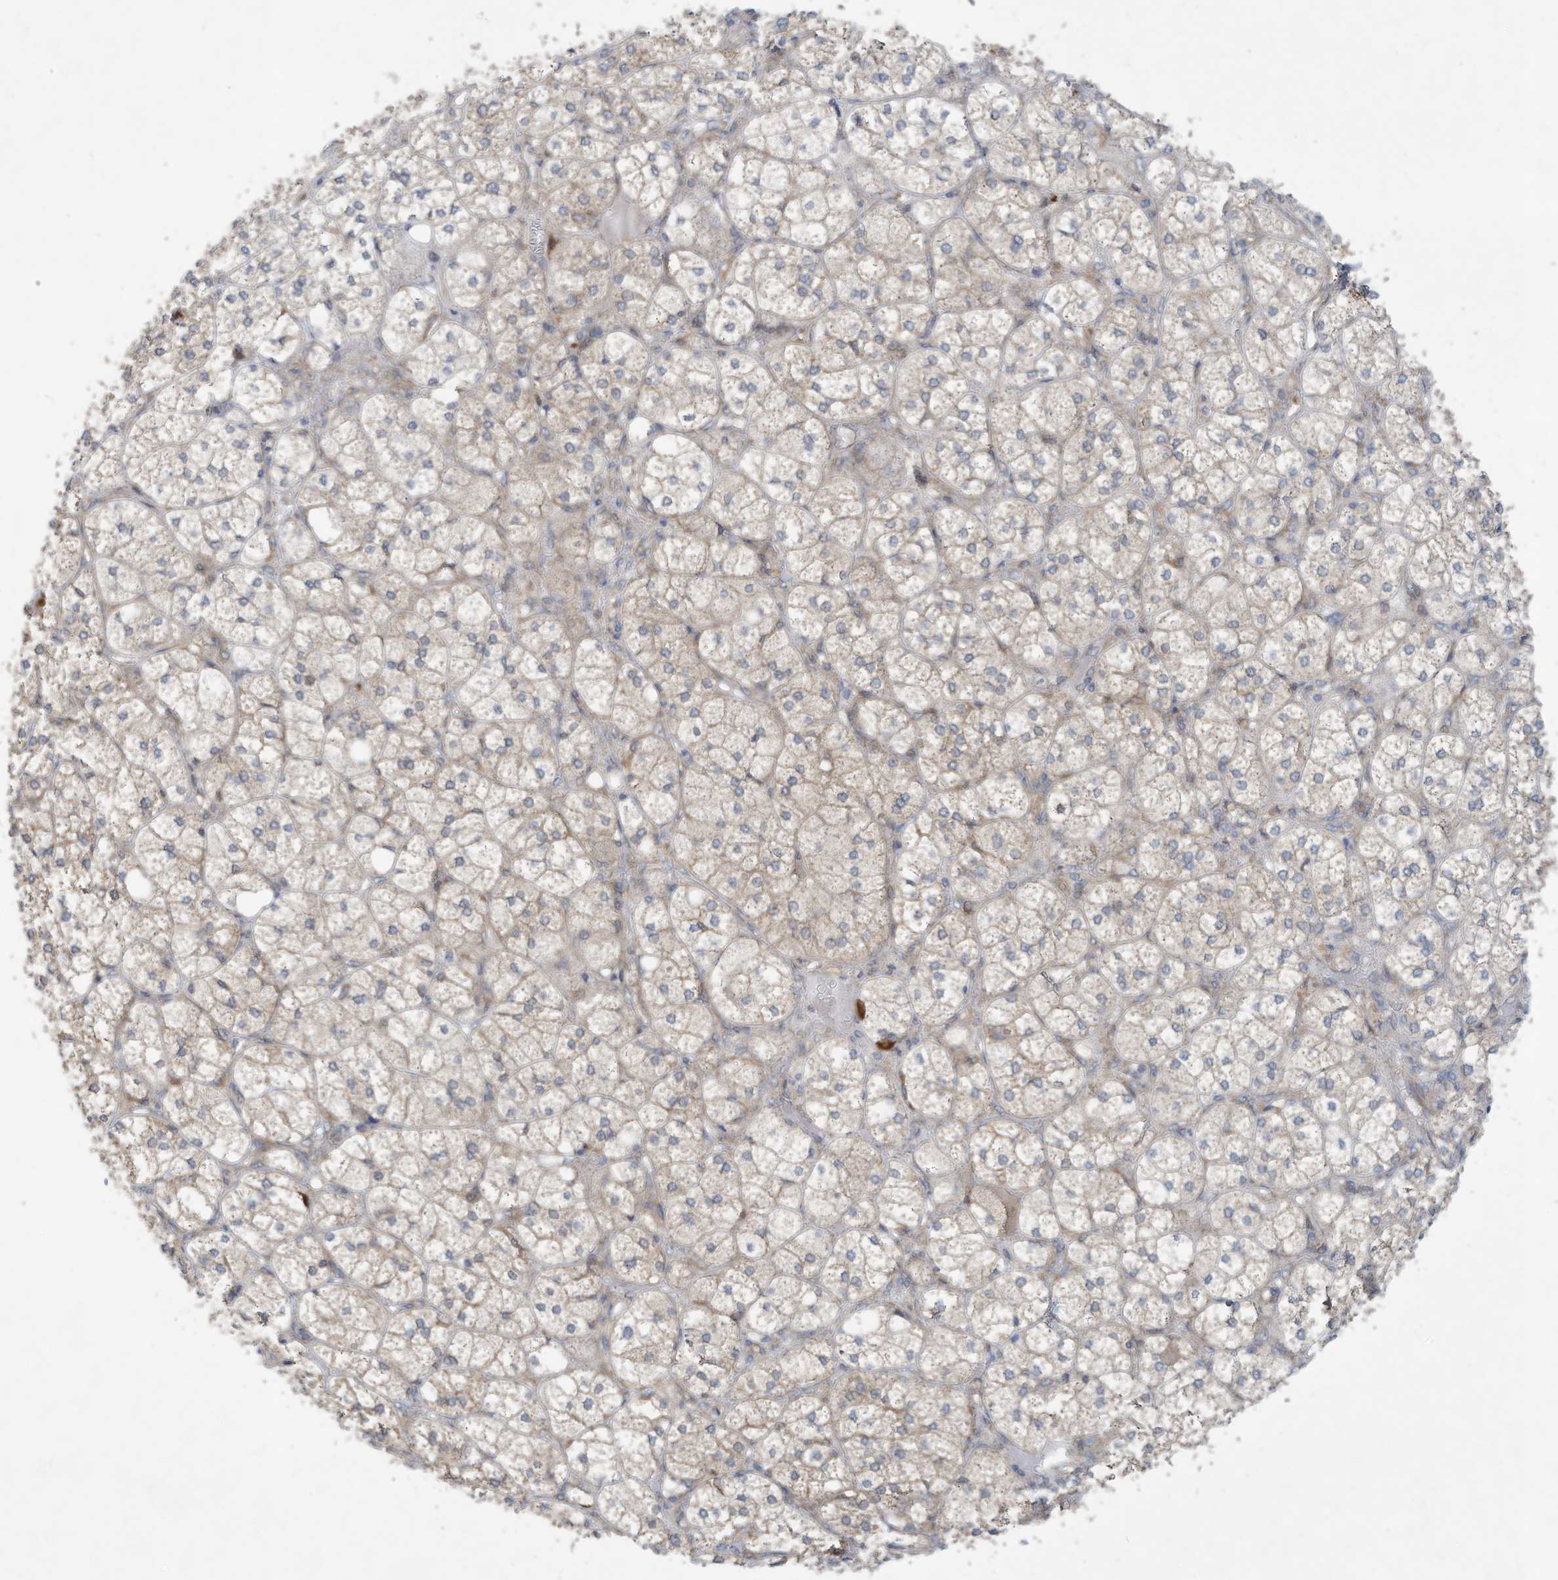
{"staining": {"intensity": "moderate", "quantity": "25%-75%", "location": "cytoplasmic/membranous"}, "tissue": "adrenal gland", "cell_type": "Glandular cells", "image_type": "normal", "snomed": [{"axis": "morphology", "description": "Normal tissue, NOS"}, {"axis": "topography", "description": "Adrenal gland"}], "caption": "About 25%-75% of glandular cells in unremarkable adrenal gland demonstrate moderate cytoplasmic/membranous protein staining as visualized by brown immunohistochemical staining.", "gene": "USE1", "patient": {"sex": "female", "age": 61}}